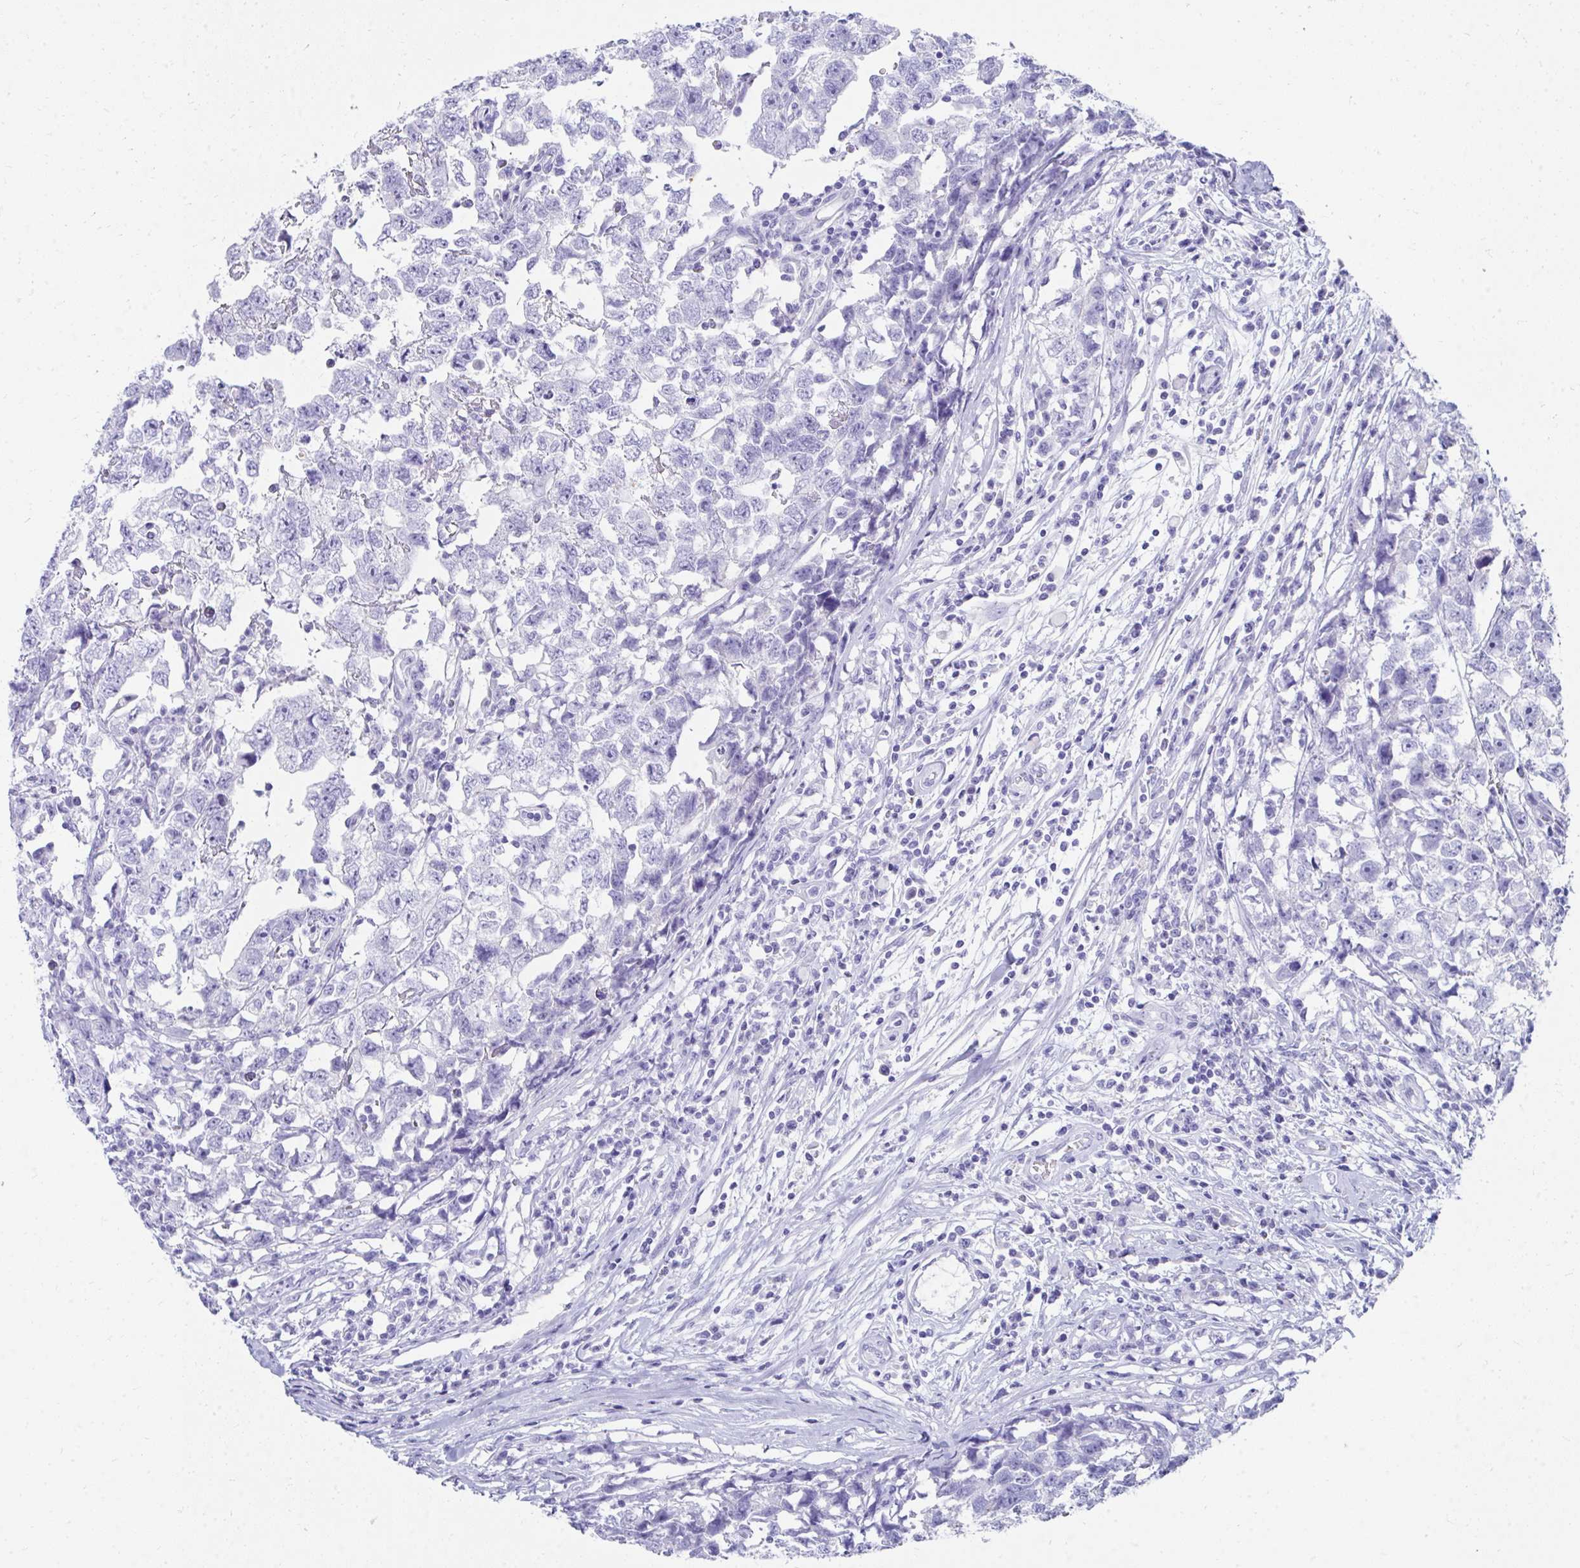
{"staining": {"intensity": "negative", "quantity": "none", "location": "none"}, "tissue": "testis cancer", "cell_type": "Tumor cells", "image_type": "cancer", "snomed": [{"axis": "morphology", "description": "Carcinoma, Embryonal, NOS"}, {"axis": "topography", "description": "Testis"}], "caption": "Immunohistochemistry (IHC) photomicrograph of human testis cancer stained for a protein (brown), which demonstrates no positivity in tumor cells.", "gene": "SEC14L3", "patient": {"sex": "male", "age": 22}}